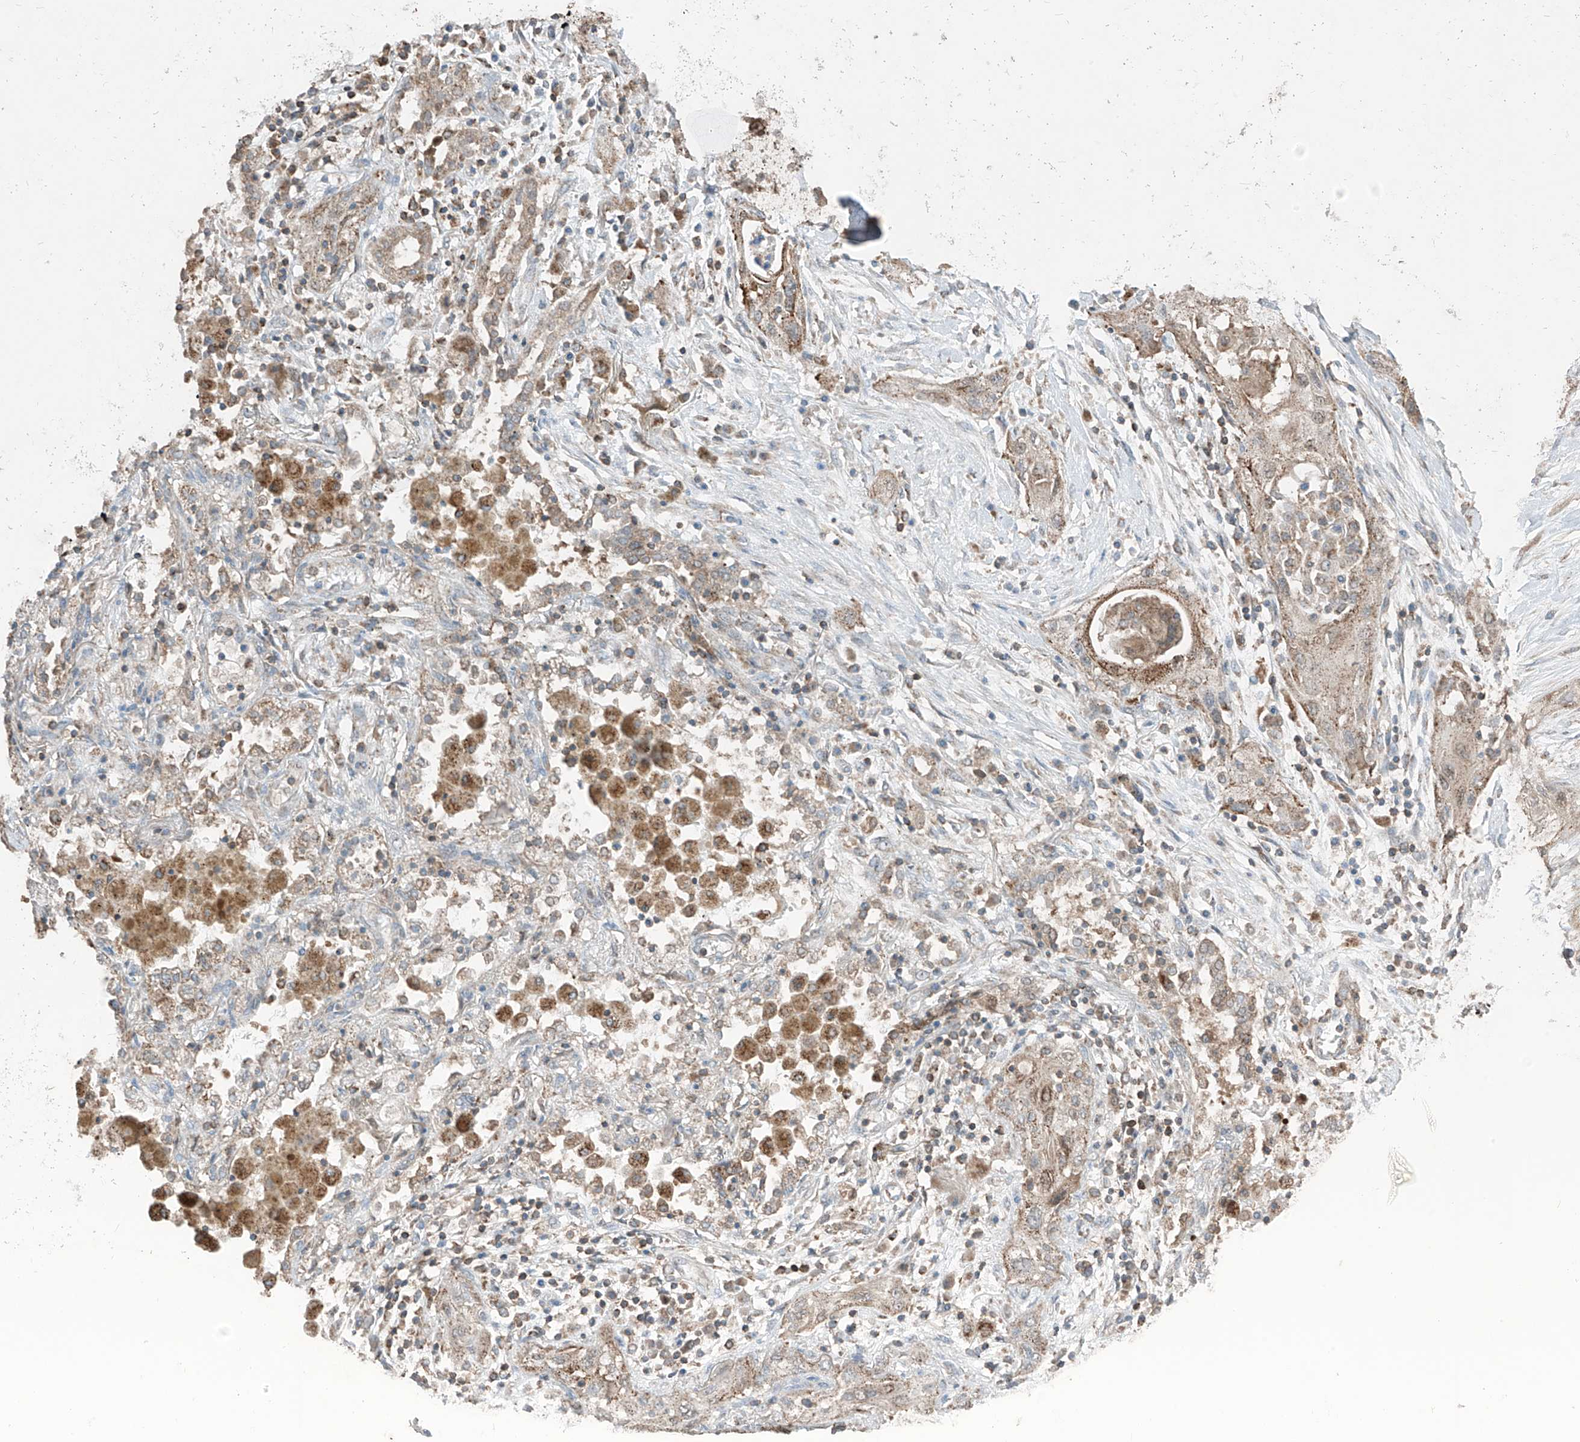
{"staining": {"intensity": "moderate", "quantity": "25%-75%", "location": "cytoplasmic/membranous"}, "tissue": "lung cancer", "cell_type": "Tumor cells", "image_type": "cancer", "snomed": [{"axis": "morphology", "description": "Squamous cell carcinoma, NOS"}, {"axis": "topography", "description": "Lung"}], "caption": "Immunohistochemistry (IHC) of human lung cancer (squamous cell carcinoma) demonstrates medium levels of moderate cytoplasmic/membranous expression in approximately 25%-75% of tumor cells.", "gene": "ETHE1", "patient": {"sex": "female", "age": 47}}